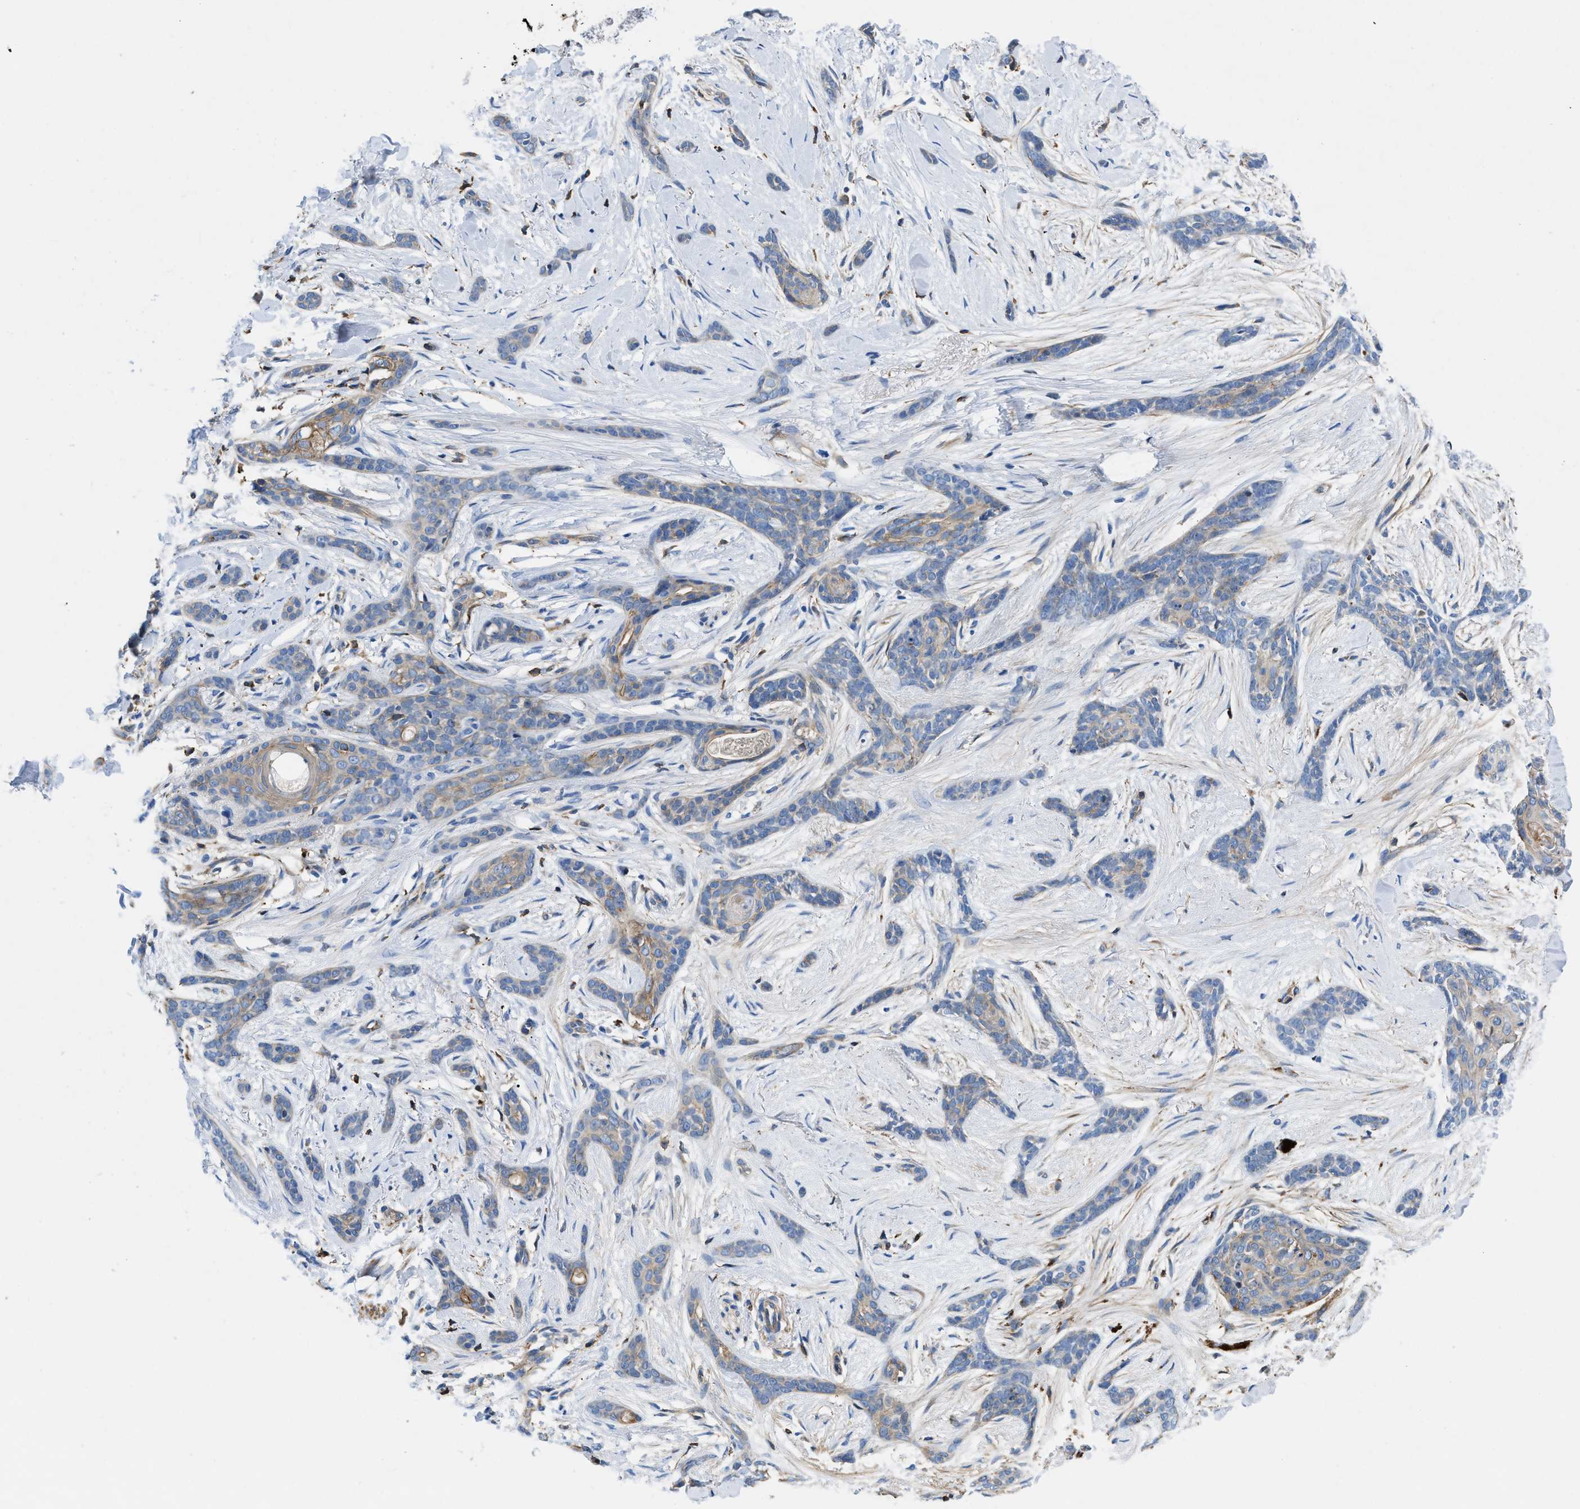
{"staining": {"intensity": "weak", "quantity": "25%-75%", "location": "cytoplasmic/membranous"}, "tissue": "skin cancer", "cell_type": "Tumor cells", "image_type": "cancer", "snomed": [{"axis": "morphology", "description": "Basal cell carcinoma"}, {"axis": "morphology", "description": "Adnexal tumor, benign"}, {"axis": "topography", "description": "Skin"}], "caption": "Immunohistochemistry (IHC) histopathology image of neoplastic tissue: skin cancer stained using immunohistochemistry (IHC) exhibits low levels of weak protein expression localized specifically in the cytoplasmic/membranous of tumor cells, appearing as a cytoplasmic/membranous brown color.", "gene": "ATP6V0D1", "patient": {"sex": "female", "age": 42}}